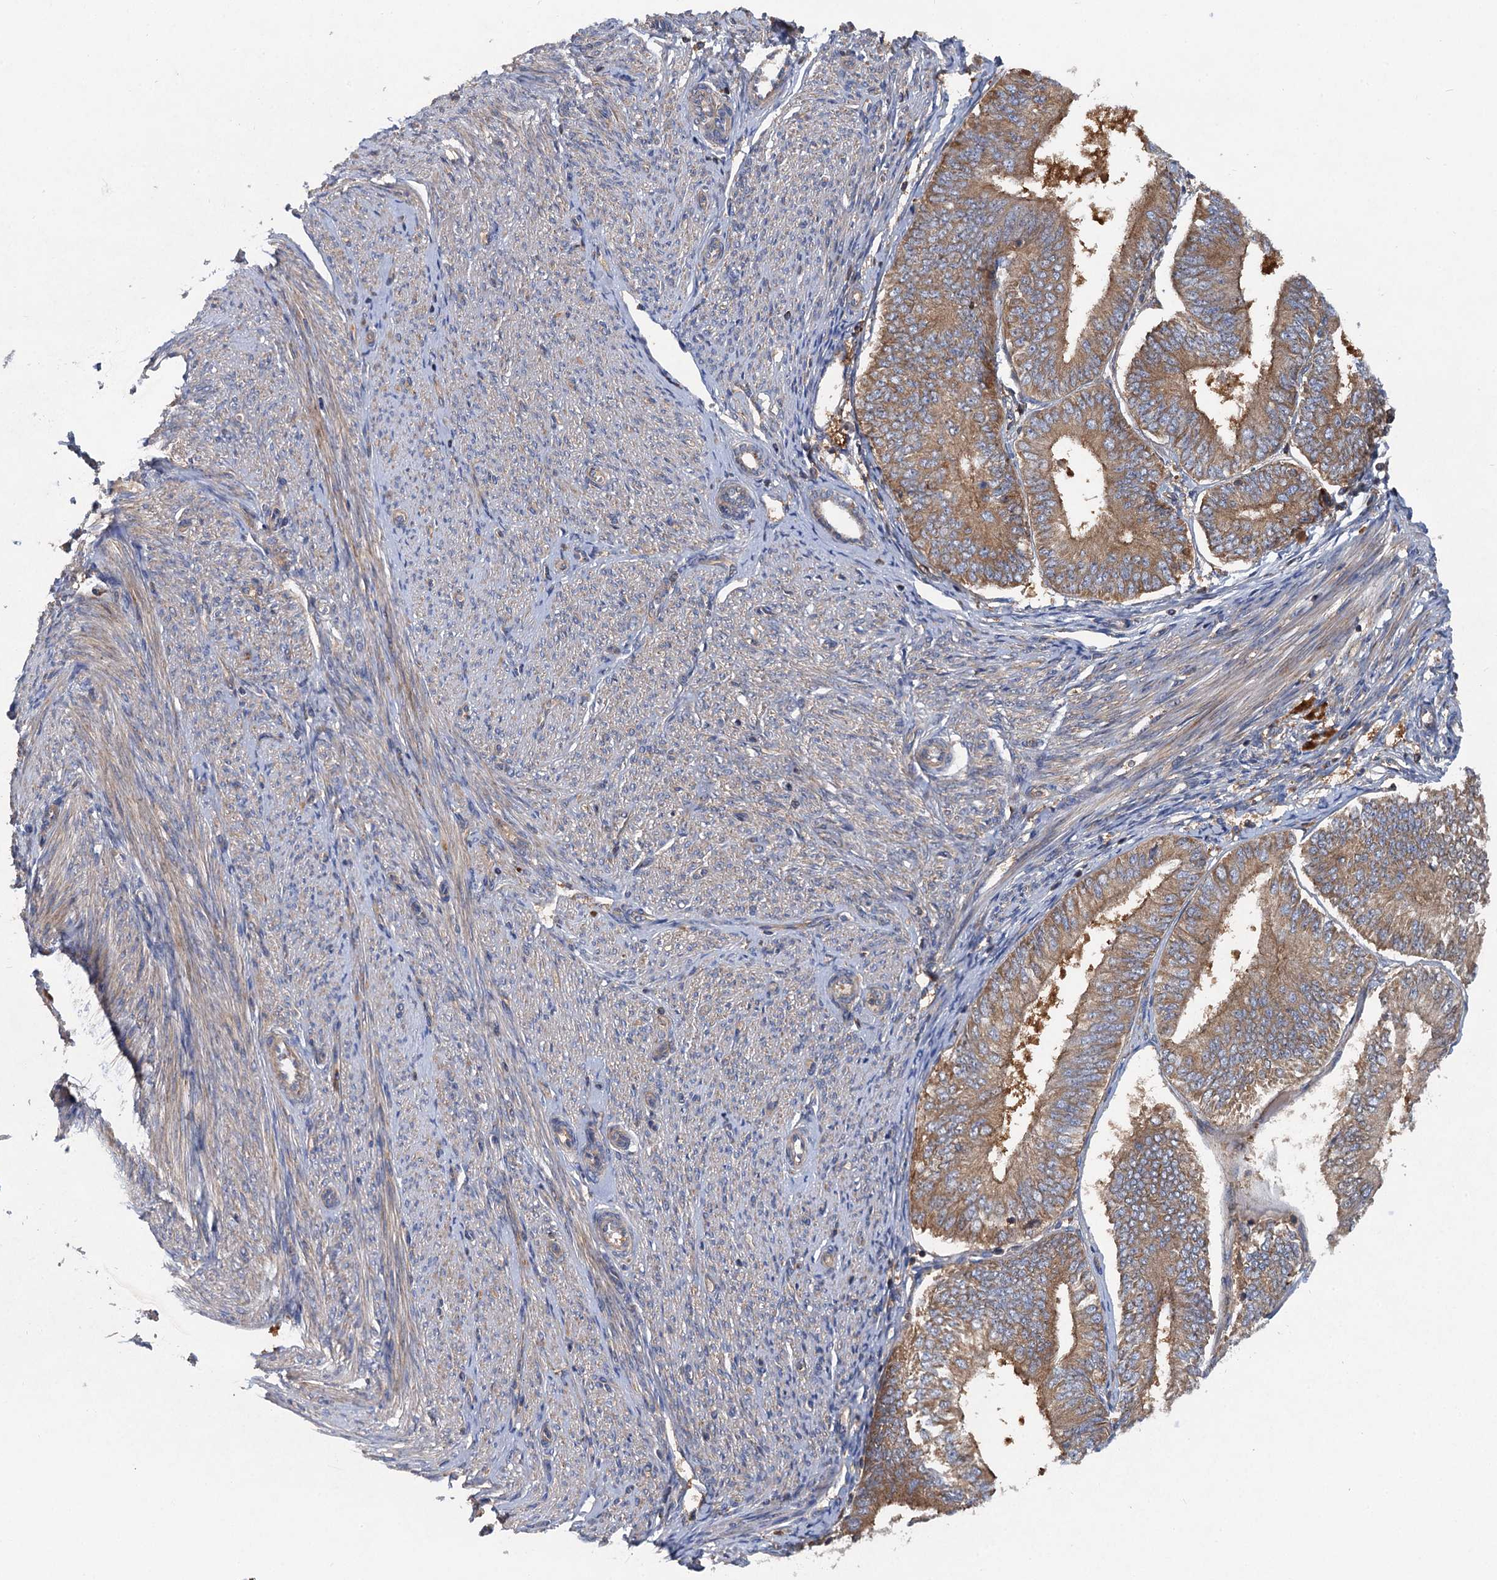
{"staining": {"intensity": "moderate", "quantity": ">75%", "location": "cytoplasmic/membranous"}, "tissue": "endometrial cancer", "cell_type": "Tumor cells", "image_type": "cancer", "snomed": [{"axis": "morphology", "description": "Adenocarcinoma, NOS"}, {"axis": "topography", "description": "Endometrium"}], "caption": "An immunohistochemistry (IHC) histopathology image of neoplastic tissue is shown. Protein staining in brown labels moderate cytoplasmic/membranous positivity in endometrial cancer within tumor cells. (IHC, brightfield microscopy, high magnification).", "gene": "ALKBH7", "patient": {"sex": "female", "age": 58}}